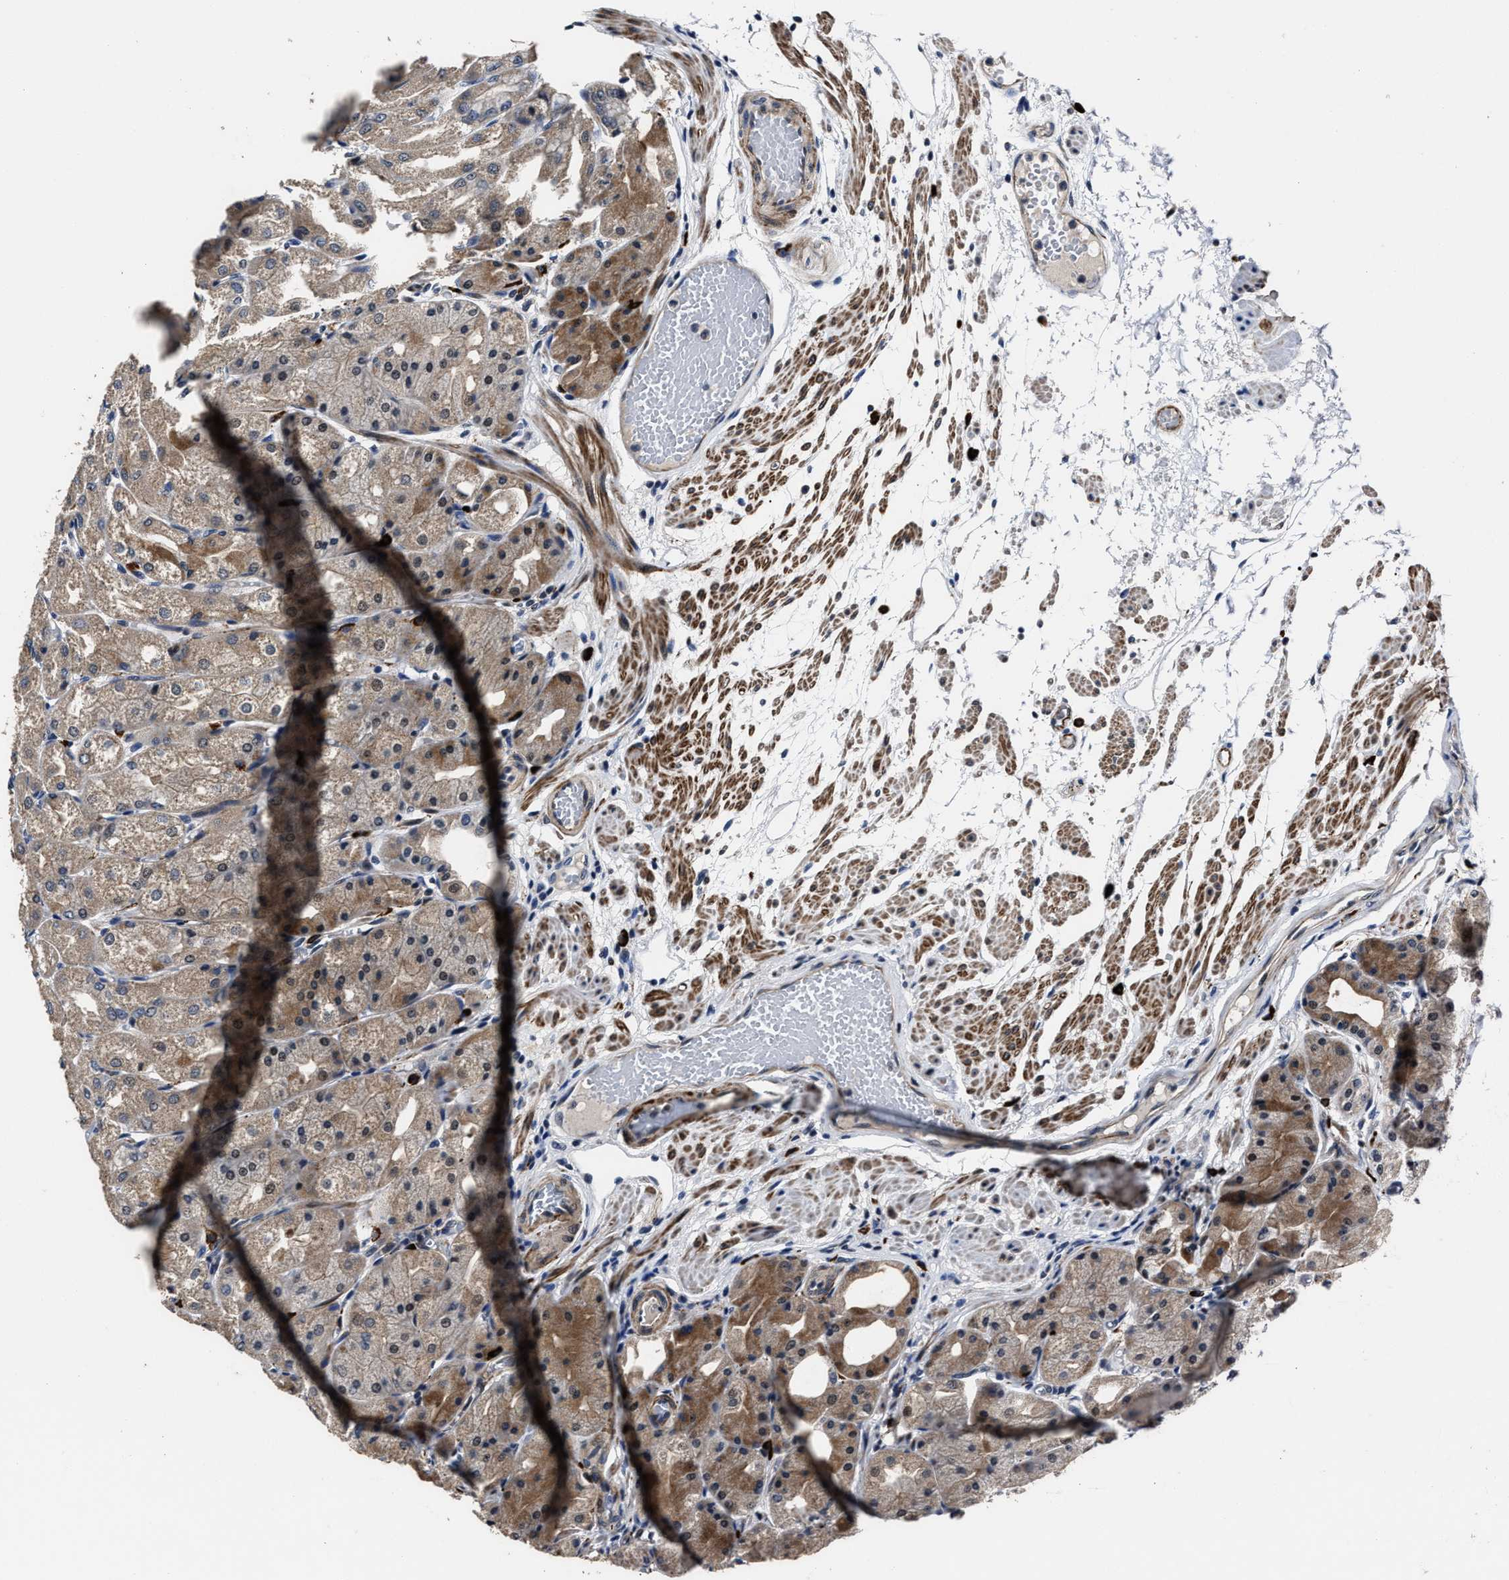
{"staining": {"intensity": "moderate", "quantity": ">75%", "location": "cytoplasmic/membranous"}, "tissue": "stomach", "cell_type": "Glandular cells", "image_type": "normal", "snomed": [{"axis": "morphology", "description": "Normal tissue, NOS"}, {"axis": "topography", "description": "Stomach, upper"}], "caption": "Stomach stained with DAB IHC exhibits medium levels of moderate cytoplasmic/membranous positivity in approximately >75% of glandular cells. Nuclei are stained in blue.", "gene": "RSBN1L", "patient": {"sex": "male", "age": 72}}